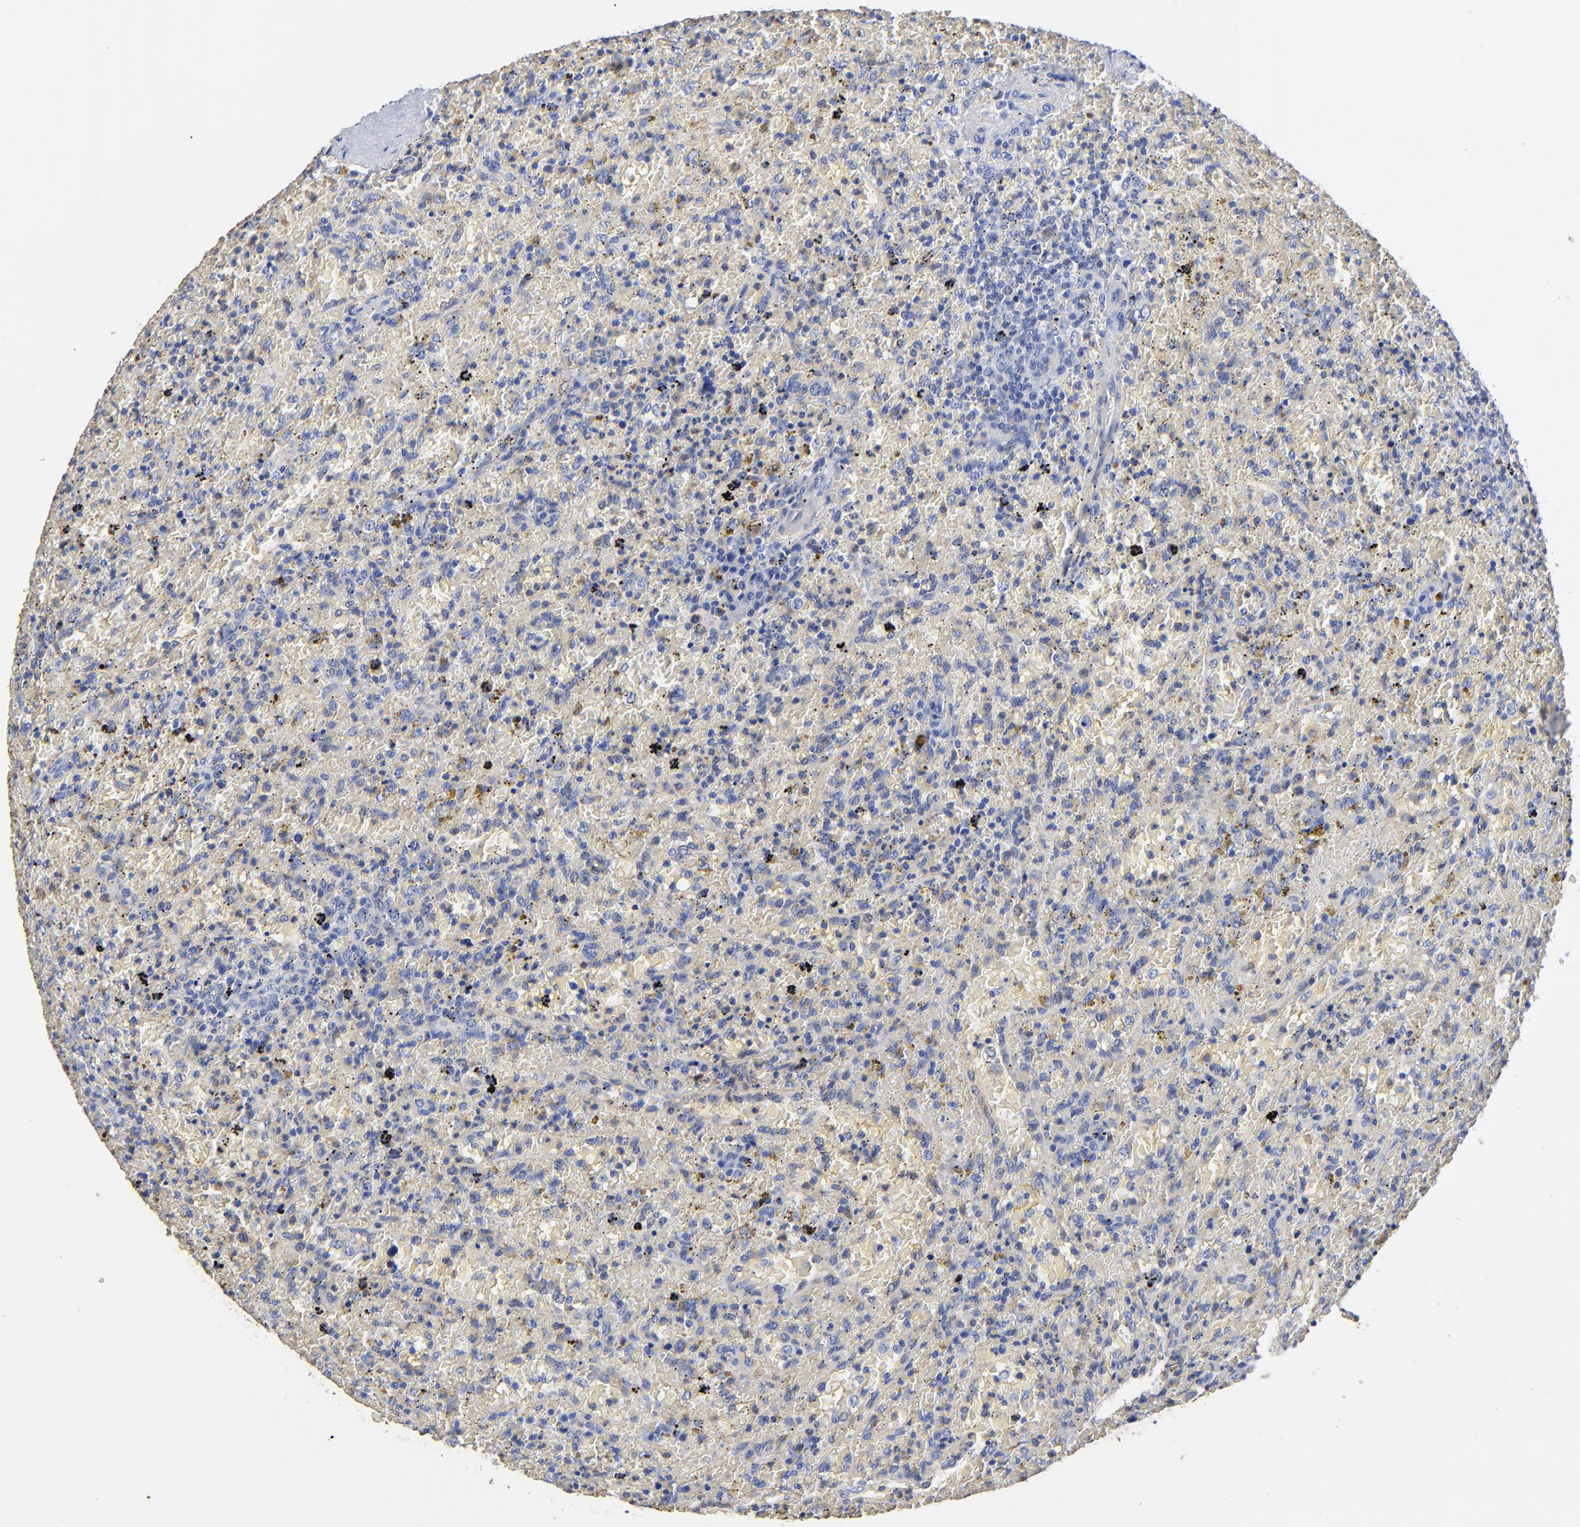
{"staining": {"intensity": "negative", "quantity": "none", "location": "none"}, "tissue": "lymphoma", "cell_type": "Tumor cells", "image_type": "cancer", "snomed": [{"axis": "morphology", "description": "Malignant lymphoma, non-Hodgkin's type, High grade"}, {"axis": "topography", "description": "Spleen"}, {"axis": "topography", "description": "Lymph node"}], "caption": "Tumor cells show no significant staining in lymphoma.", "gene": "TAGLN2", "patient": {"sex": "female", "age": 70}}